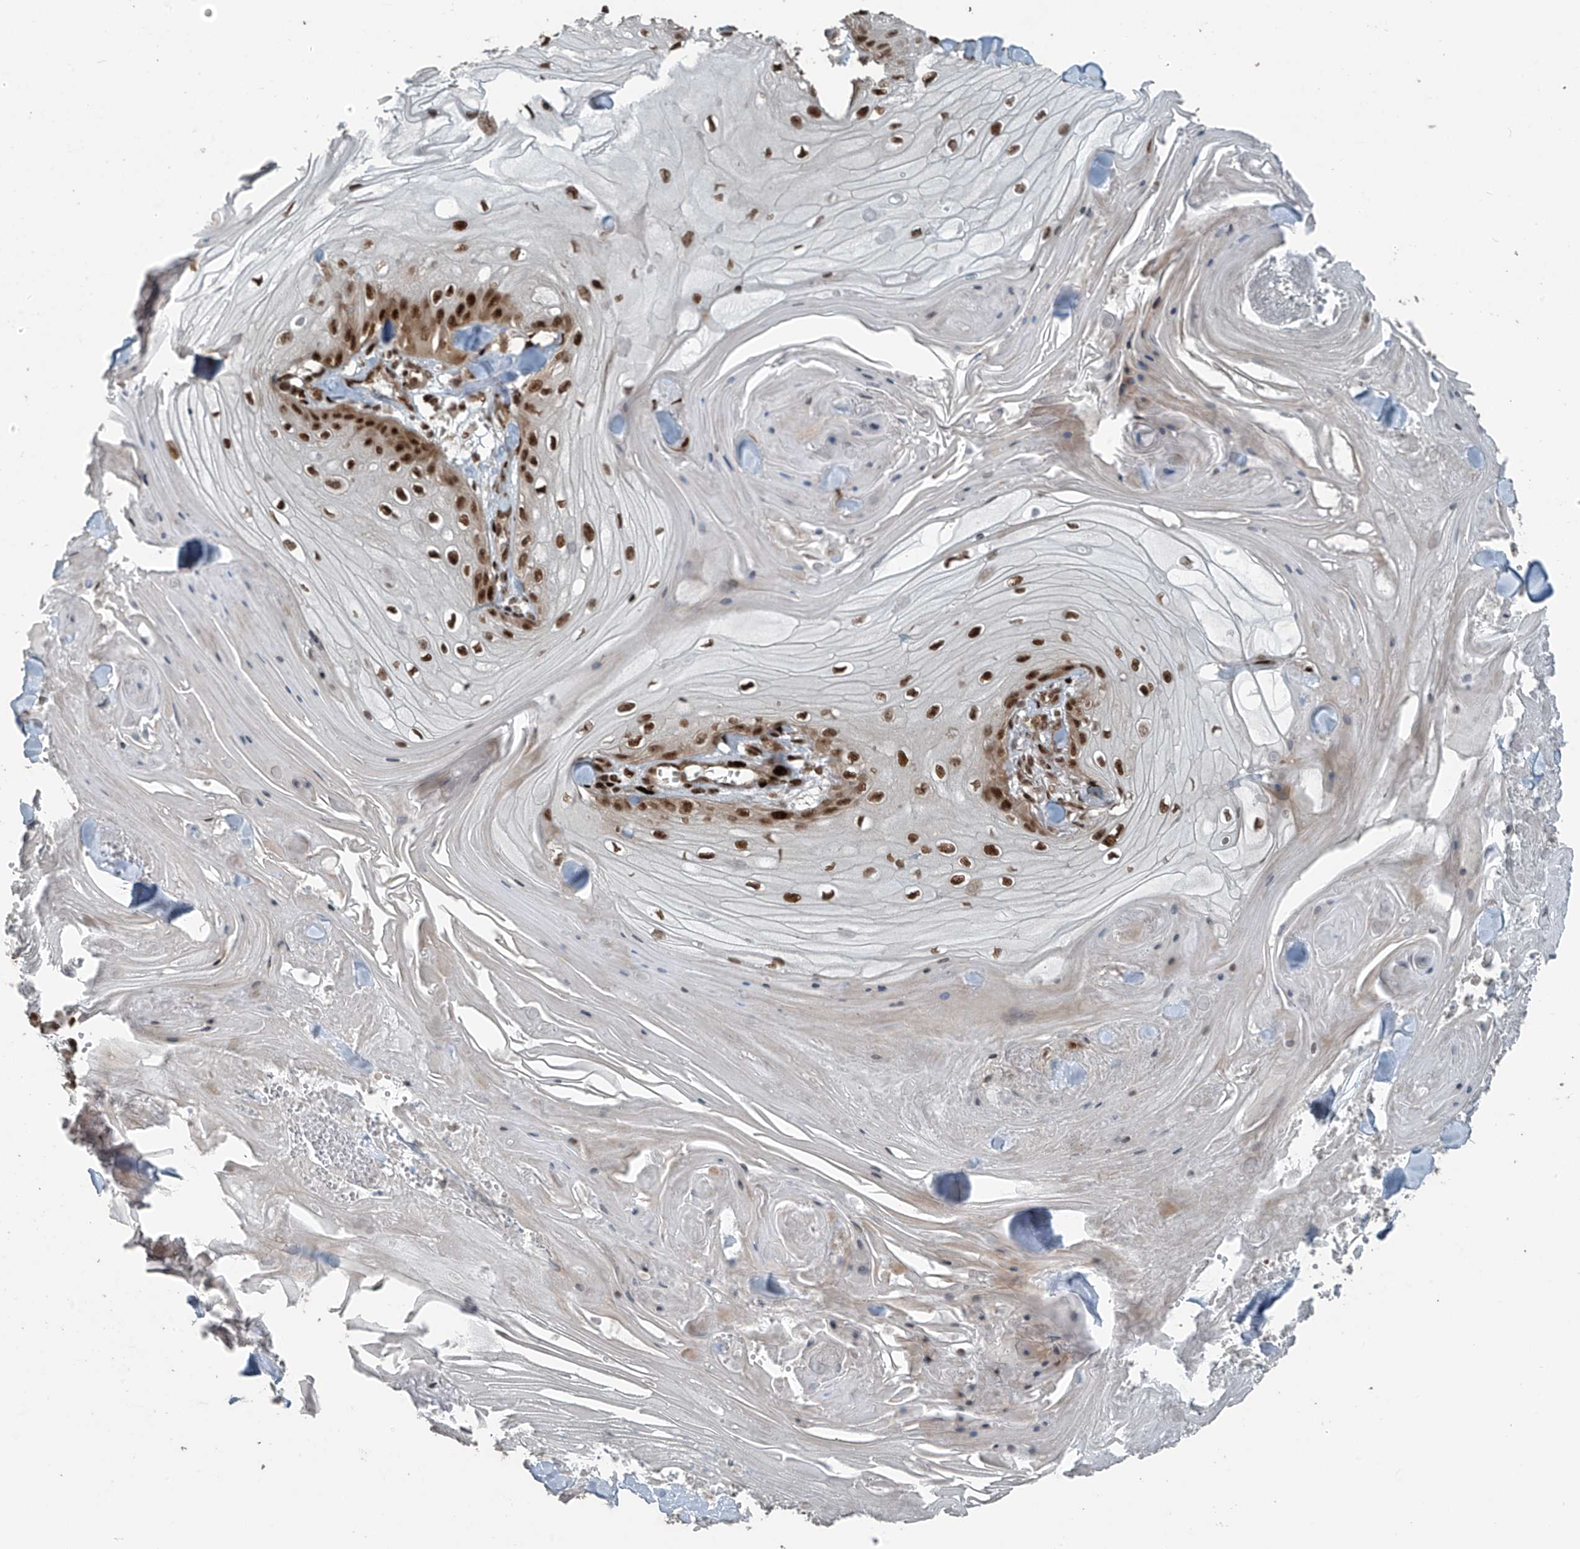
{"staining": {"intensity": "strong", "quantity": ">75%", "location": "nuclear"}, "tissue": "skin cancer", "cell_type": "Tumor cells", "image_type": "cancer", "snomed": [{"axis": "morphology", "description": "Squamous cell carcinoma, NOS"}, {"axis": "topography", "description": "Skin"}], "caption": "Strong nuclear staining is seen in approximately >75% of tumor cells in skin squamous cell carcinoma. (DAB IHC with brightfield microscopy, high magnification).", "gene": "PCNP", "patient": {"sex": "male", "age": 74}}